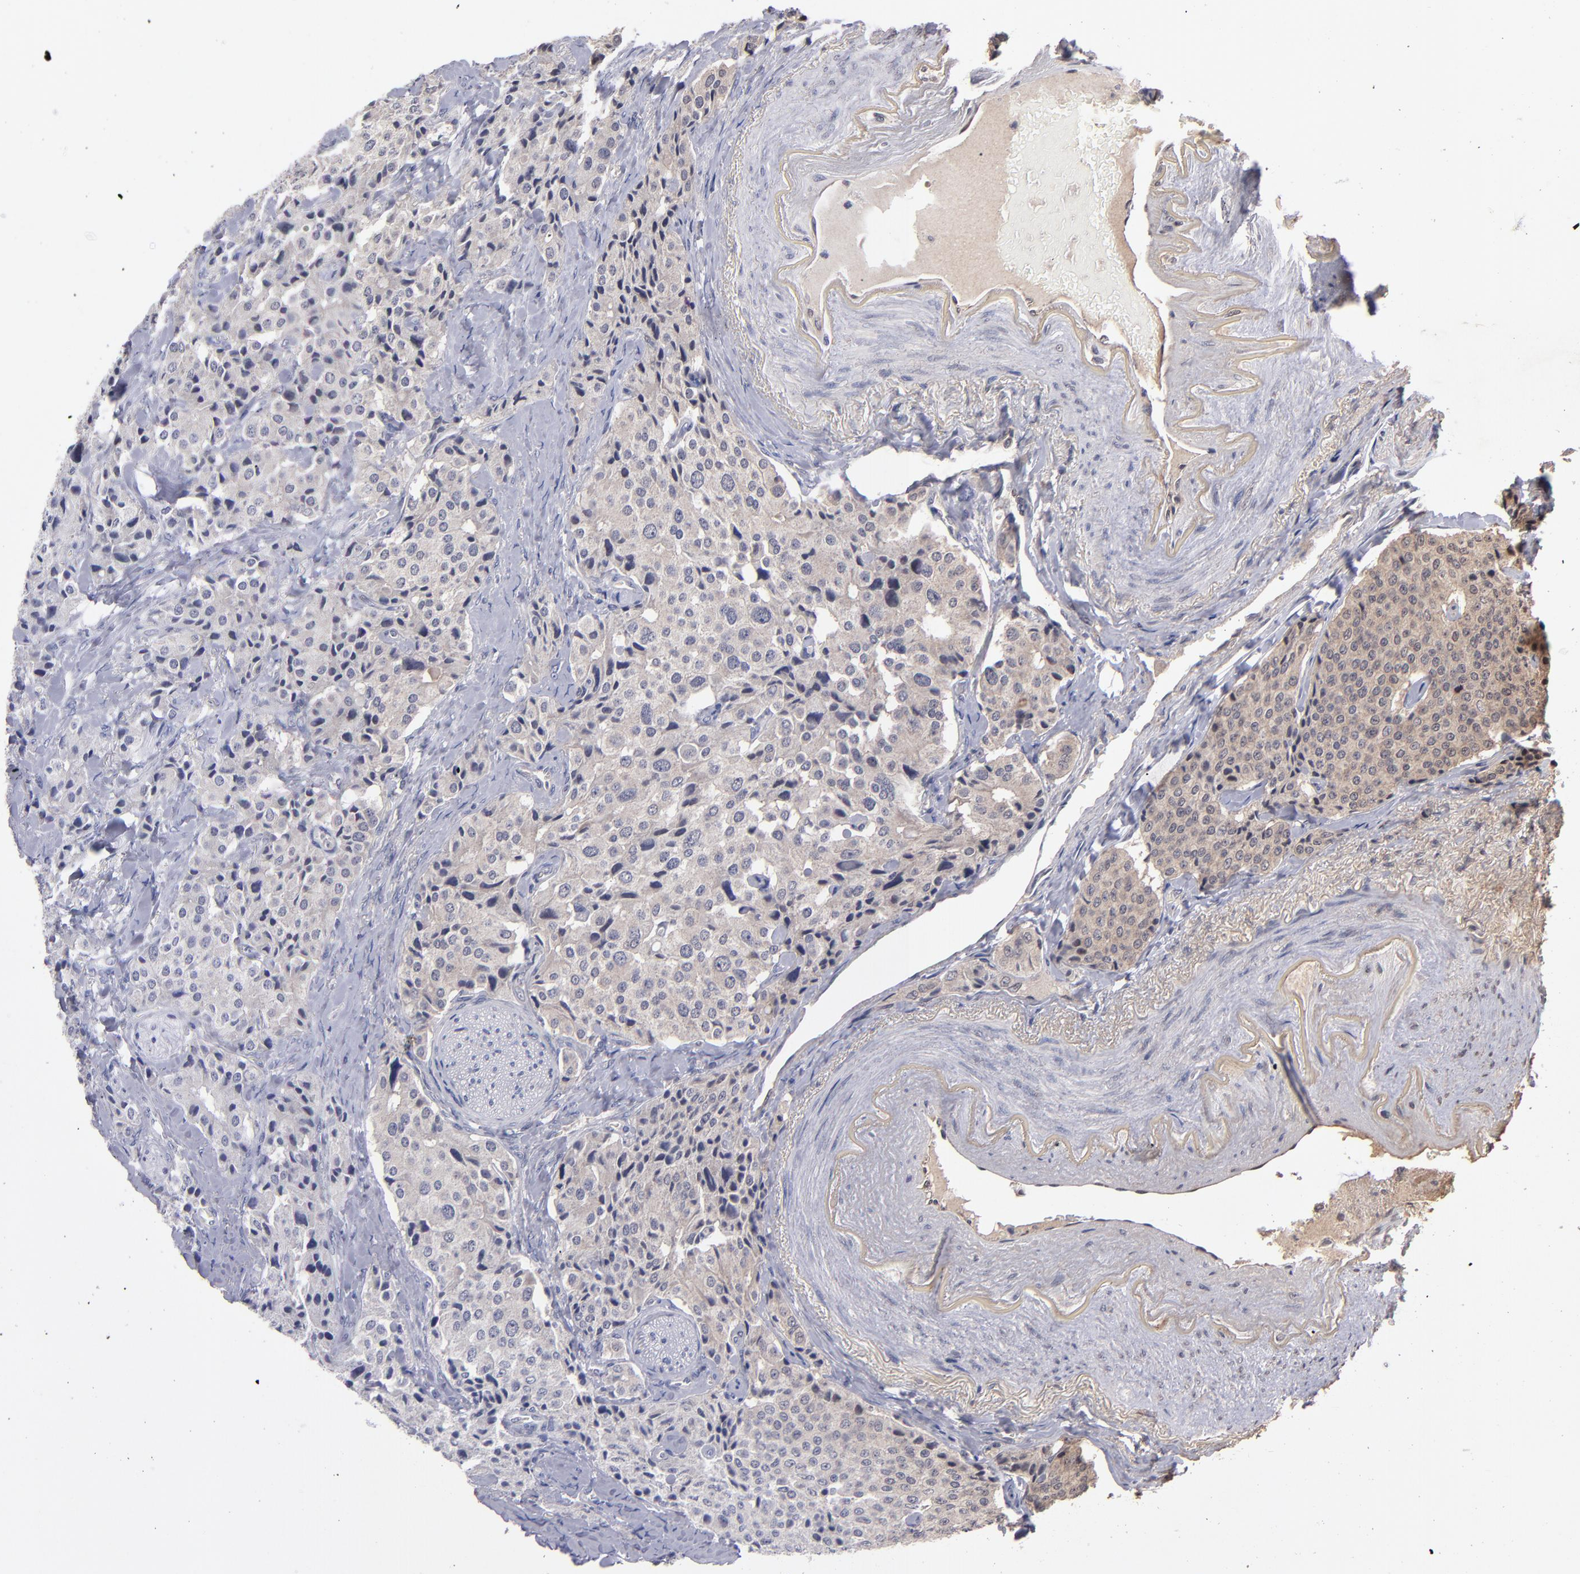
{"staining": {"intensity": "weak", "quantity": "<25%", "location": "cytoplasmic/membranous"}, "tissue": "carcinoid", "cell_type": "Tumor cells", "image_type": "cancer", "snomed": [{"axis": "morphology", "description": "Carcinoid, malignant, NOS"}, {"axis": "topography", "description": "Colon"}], "caption": "IHC photomicrograph of human carcinoid (malignant) stained for a protein (brown), which exhibits no positivity in tumor cells.", "gene": "NFE2L2", "patient": {"sex": "female", "age": 61}}